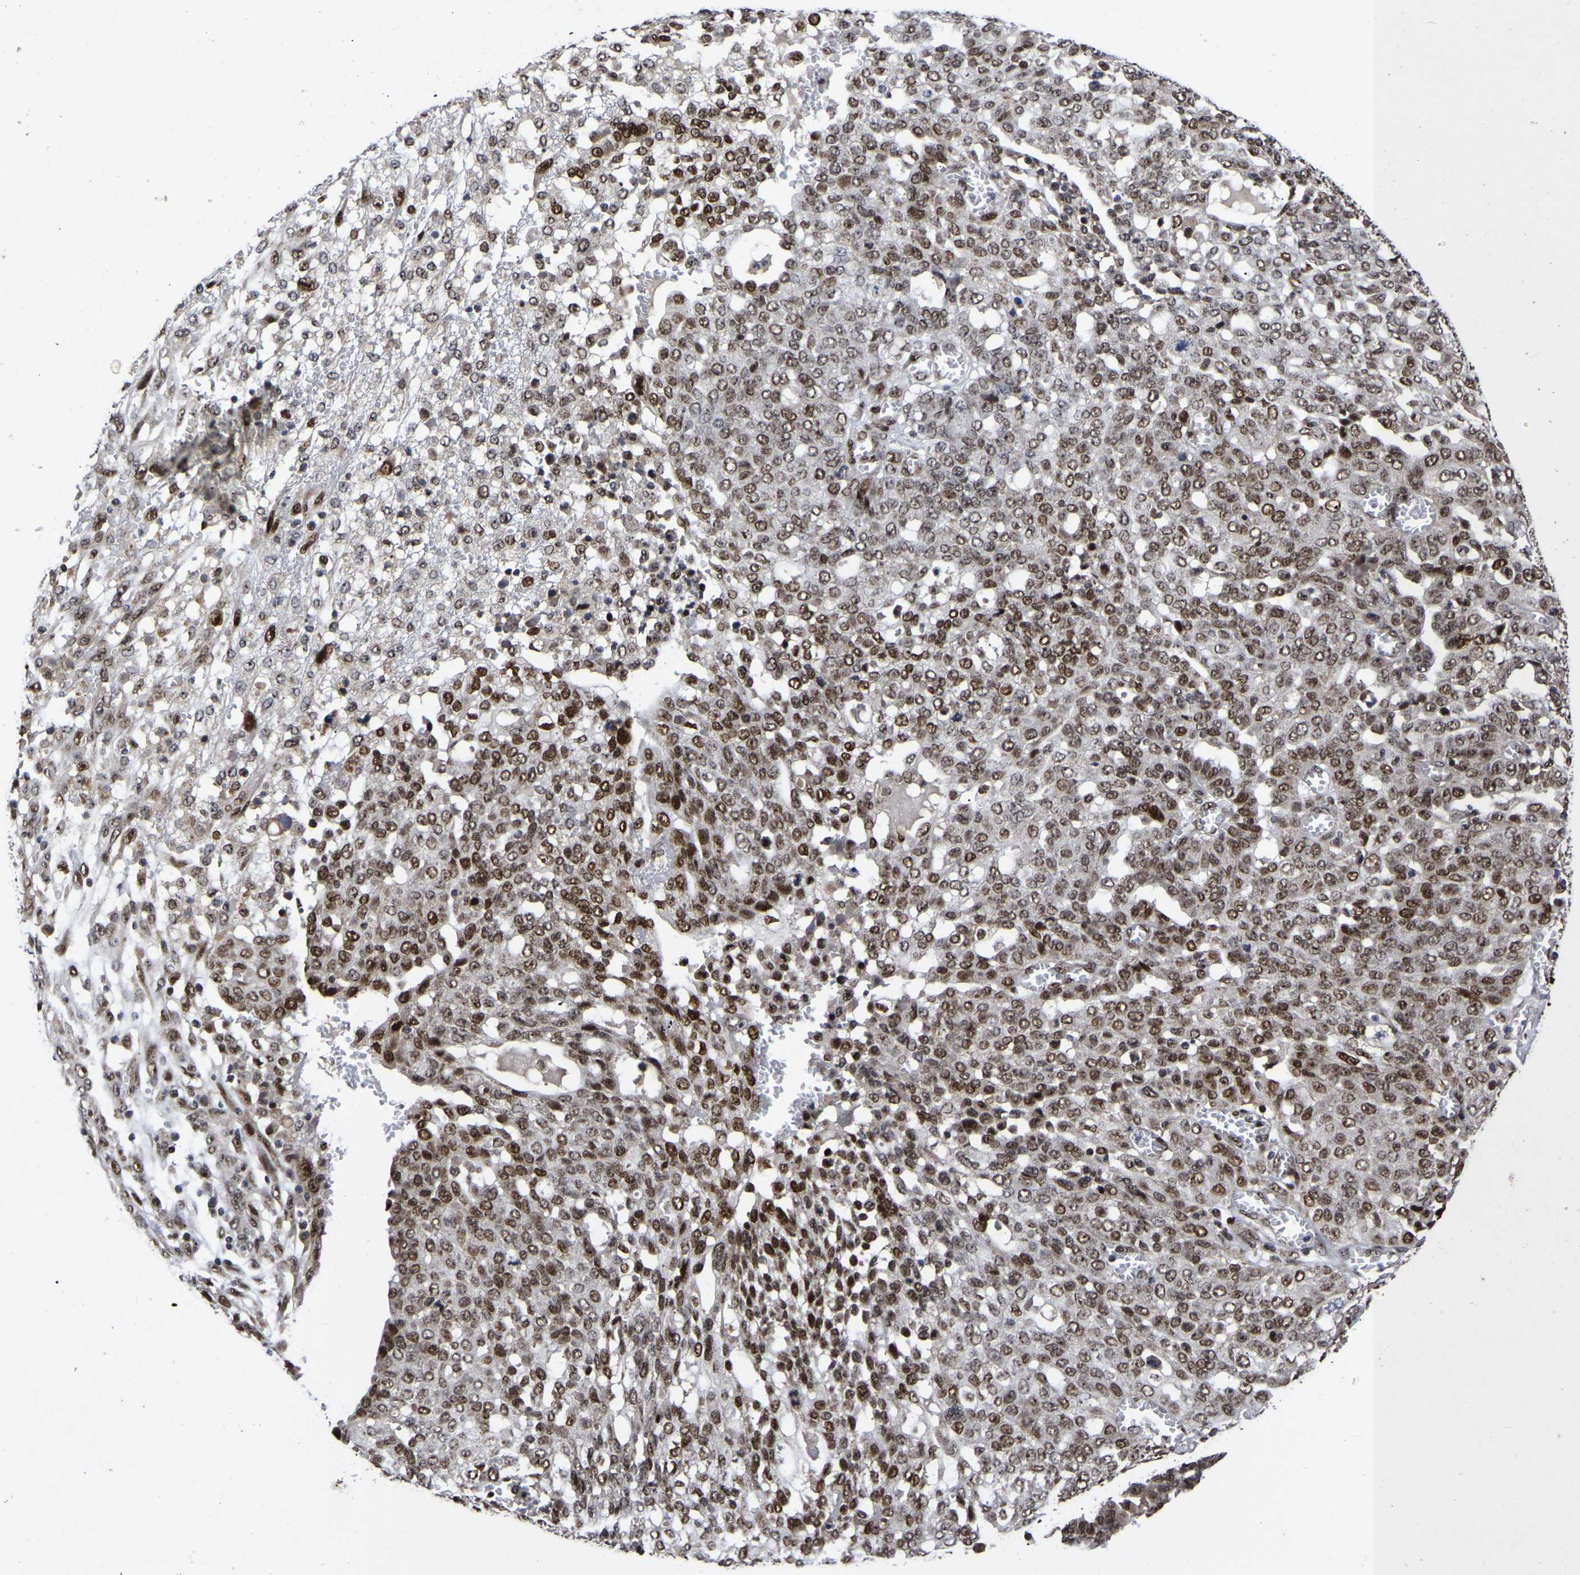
{"staining": {"intensity": "moderate", "quantity": ">75%", "location": "nuclear"}, "tissue": "ovarian cancer", "cell_type": "Tumor cells", "image_type": "cancer", "snomed": [{"axis": "morphology", "description": "Cystadenocarcinoma, serous, NOS"}, {"axis": "topography", "description": "Soft tissue"}, {"axis": "topography", "description": "Ovary"}], "caption": "This histopathology image demonstrates ovarian cancer (serous cystadenocarcinoma) stained with immunohistochemistry (IHC) to label a protein in brown. The nuclear of tumor cells show moderate positivity for the protein. Nuclei are counter-stained blue.", "gene": "JUNB", "patient": {"sex": "female", "age": 57}}